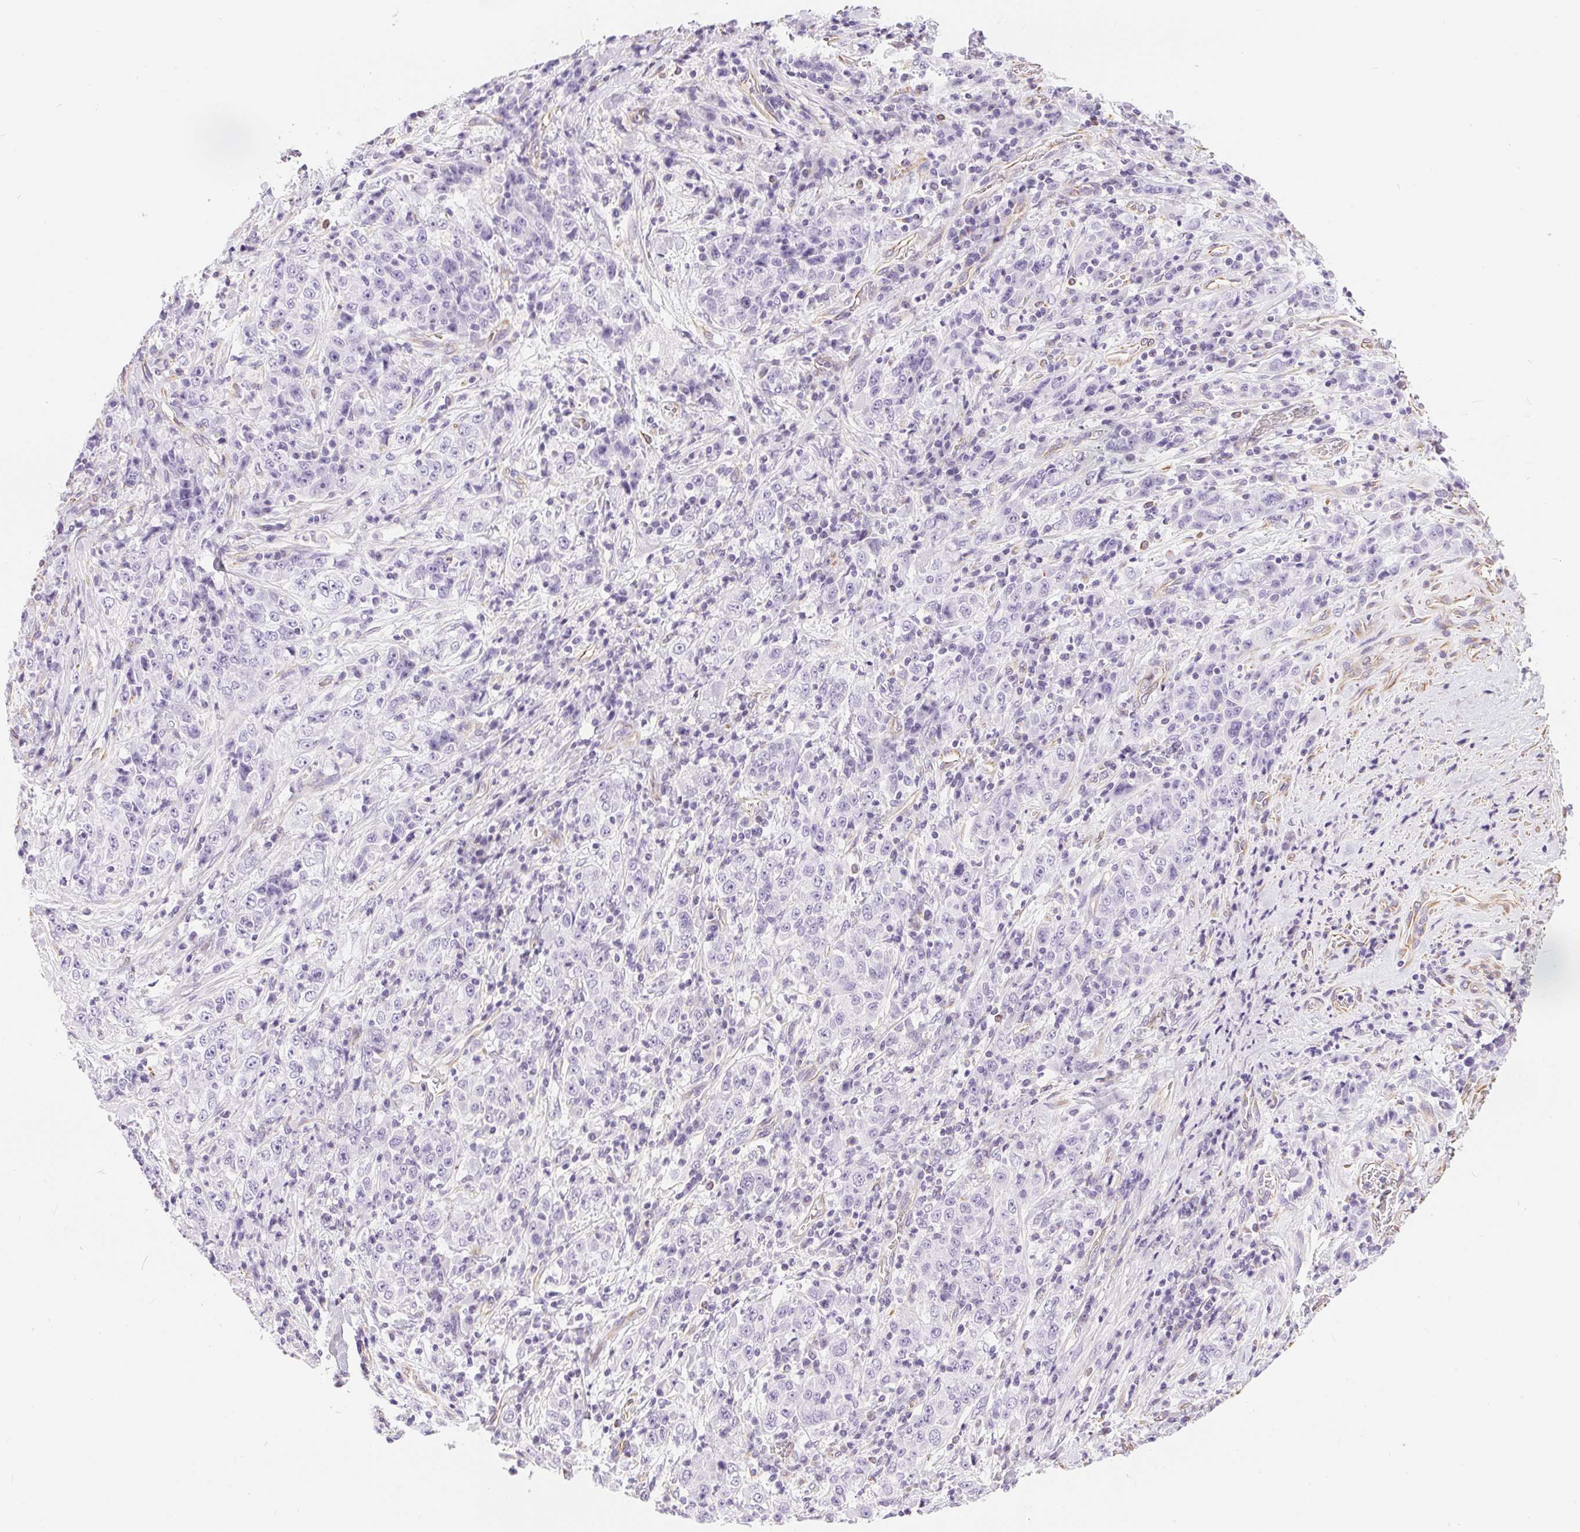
{"staining": {"intensity": "negative", "quantity": "none", "location": "none"}, "tissue": "stomach cancer", "cell_type": "Tumor cells", "image_type": "cancer", "snomed": [{"axis": "morphology", "description": "Normal tissue, NOS"}, {"axis": "morphology", "description": "Adenocarcinoma, NOS"}, {"axis": "topography", "description": "Stomach, upper"}, {"axis": "topography", "description": "Stomach"}], "caption": "A high-resolution micrograph shows IHC staining of stomach cancer (adenocarcinoma), which demonstrates no significant staining in tumor cells.", "gene": "GFAP", "patient": {"sex": "male", "age": 59}}